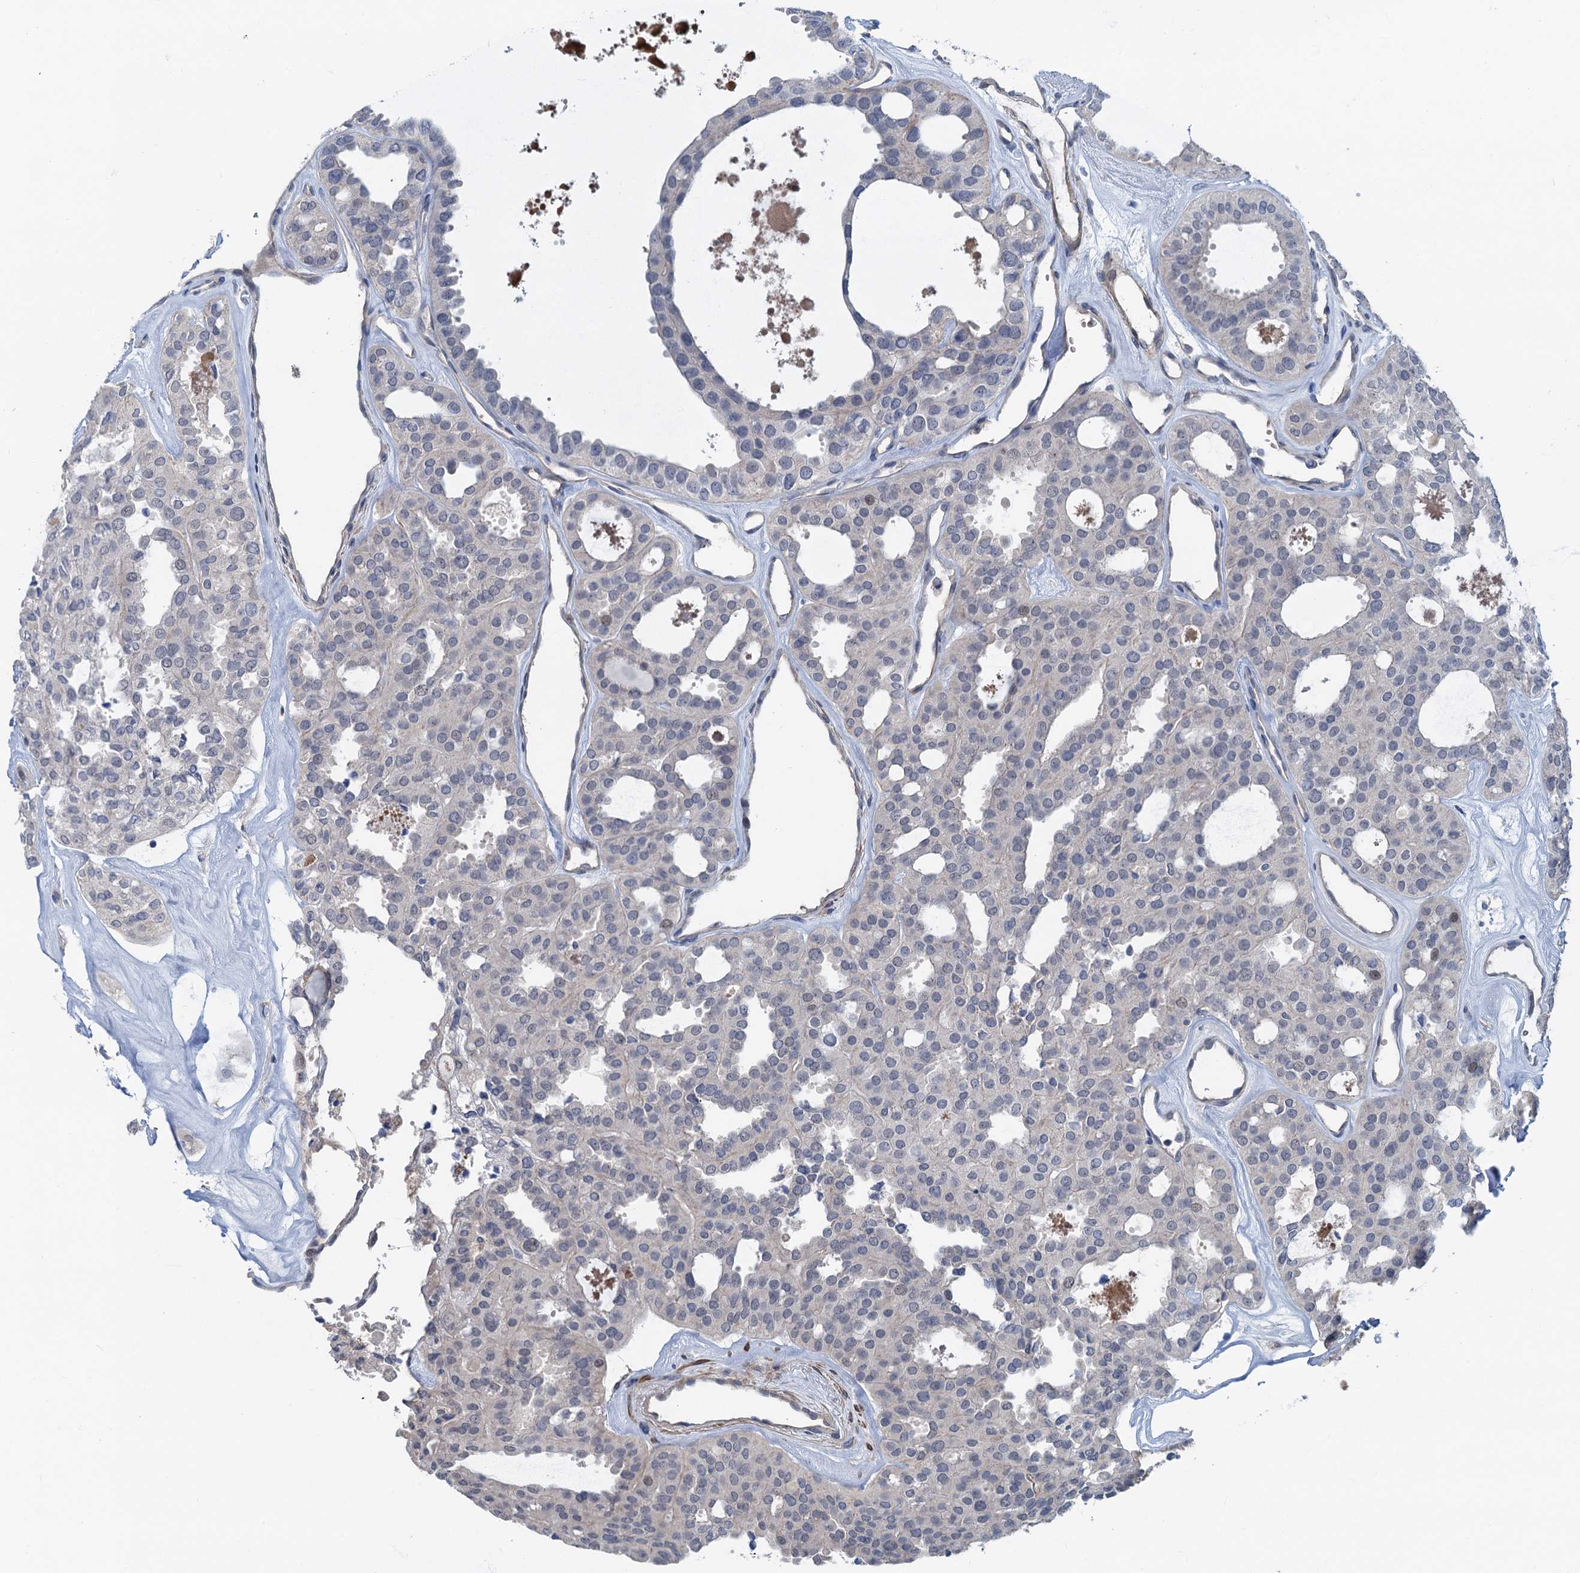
{"staining": {"intensity": "negative", "quantity": "none", "location": "none"}, "tissue": "thyroid cancer", "cell_type": "Tumor cells", "image_type": "cancer", "snomed": [{"axis": "morphology", "description": "Follicular adenoma carcinoma, NOS"}, {"axis": "topography", "description": "Thyroid gland"}], "caption": "Immunohistochemistry image of neoplastic tissue: thyroid cancer stained with DAB shows no significant protein positivity in tumor cells. (DAB (3,3'-diaminobenzidine) immunohistochemistry (IHC), high magnification).", "gene": "MYO16", "patient": {"sex": "male", "age": 75}}